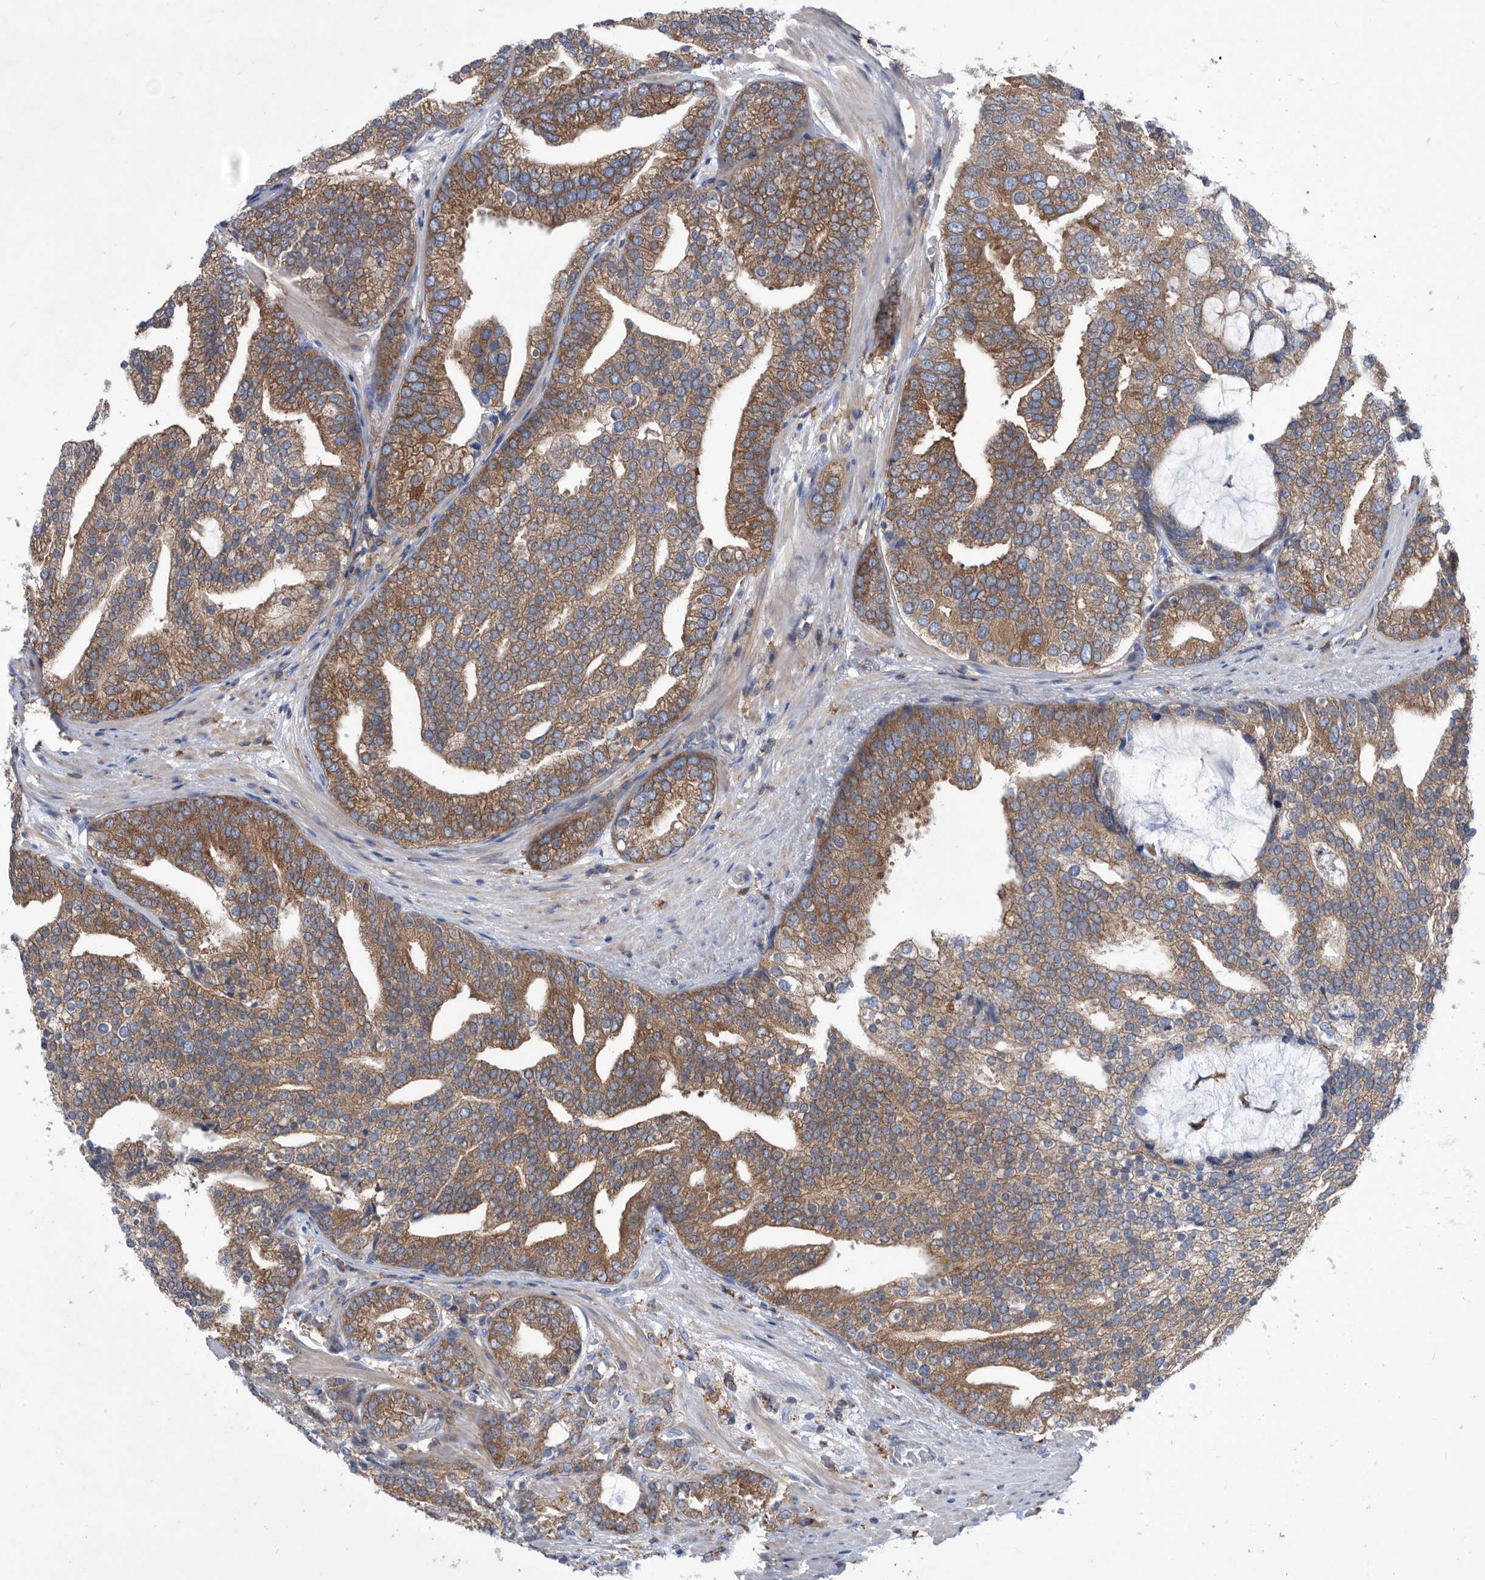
{"staining": {"intensity": "moderate", "quantity": ">75%", "location": "cytoplasmic/membranous"}, "tissue": "prostate cancer", "cell_type": "Tumor cells", "image_type": "cancer", "snomed": [{"axis": "morphology", "description": "Adenocarcinoma, Low grade"}, {"axis": "topography", "description": "Prostate"}], "caption": "Tumor cells exhibit moderate cytoplasmic/membranous staining in approximately >75% of cells in low-grade adenocarcinoma (prostate).", "gene": "SMG7", "patient": {"sex": "male", "age": 67}}